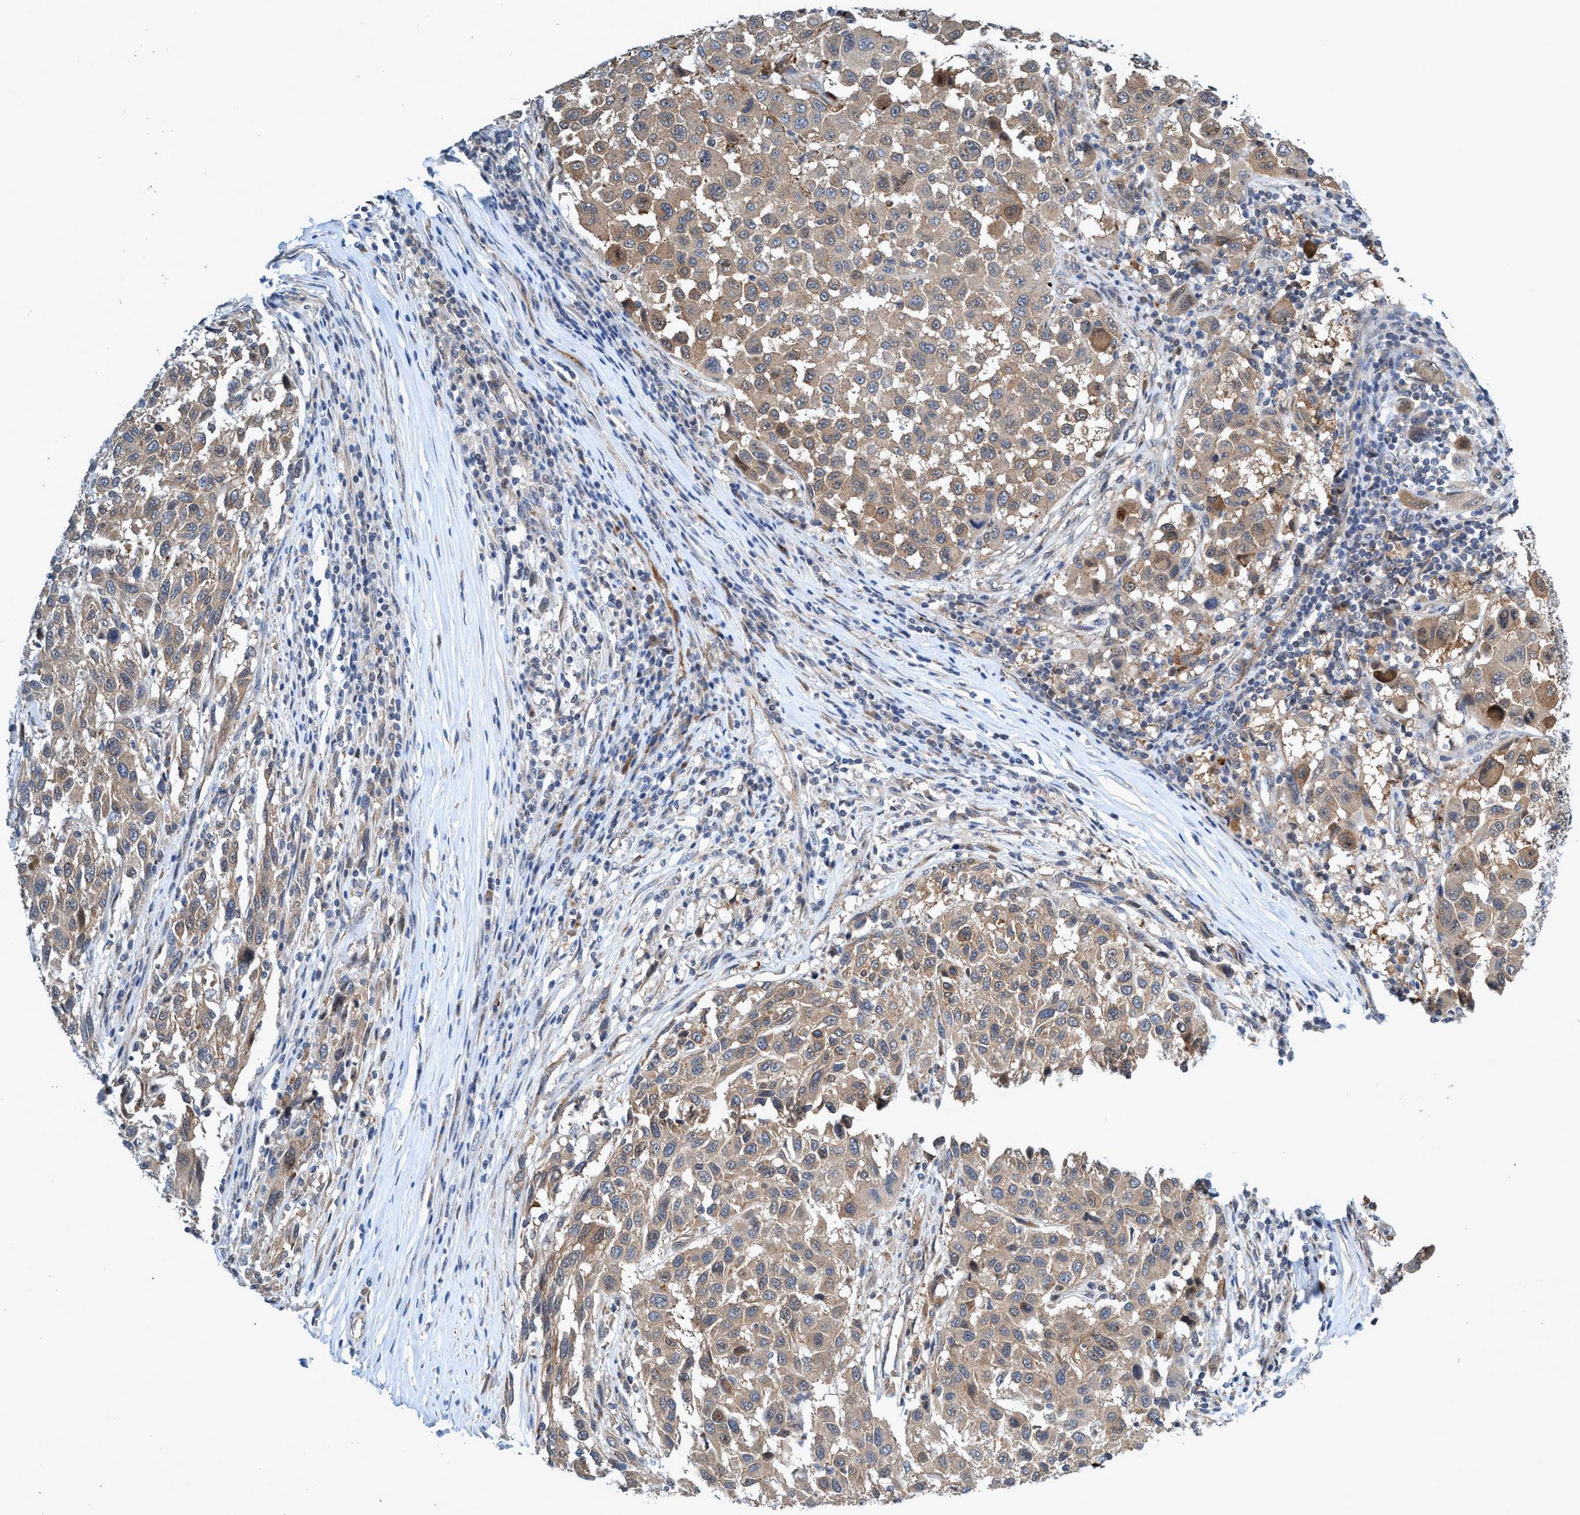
{"staining": {"intensity": "weak", "quantity": ">75%", "location": "cytoplasmic/membranous"}, "tissue": "melanoma", "cell_type": "Tumor cells", "image_type": "cancer", "snomed": [{"axis": "morphology", "description": "Malignant melanoma, Metastatic site"}, {"axis": "topography", "description": "Lymph node"}], "caption": "Weak cytoplasmic/membranous positivity for a protein is seen in approximately >75% of tumor cells of malignant melanoma (metastatic site) using immunohistochemistry.", "gene": "TRIM65", "patient": {"sex": "male", "age": 61}}